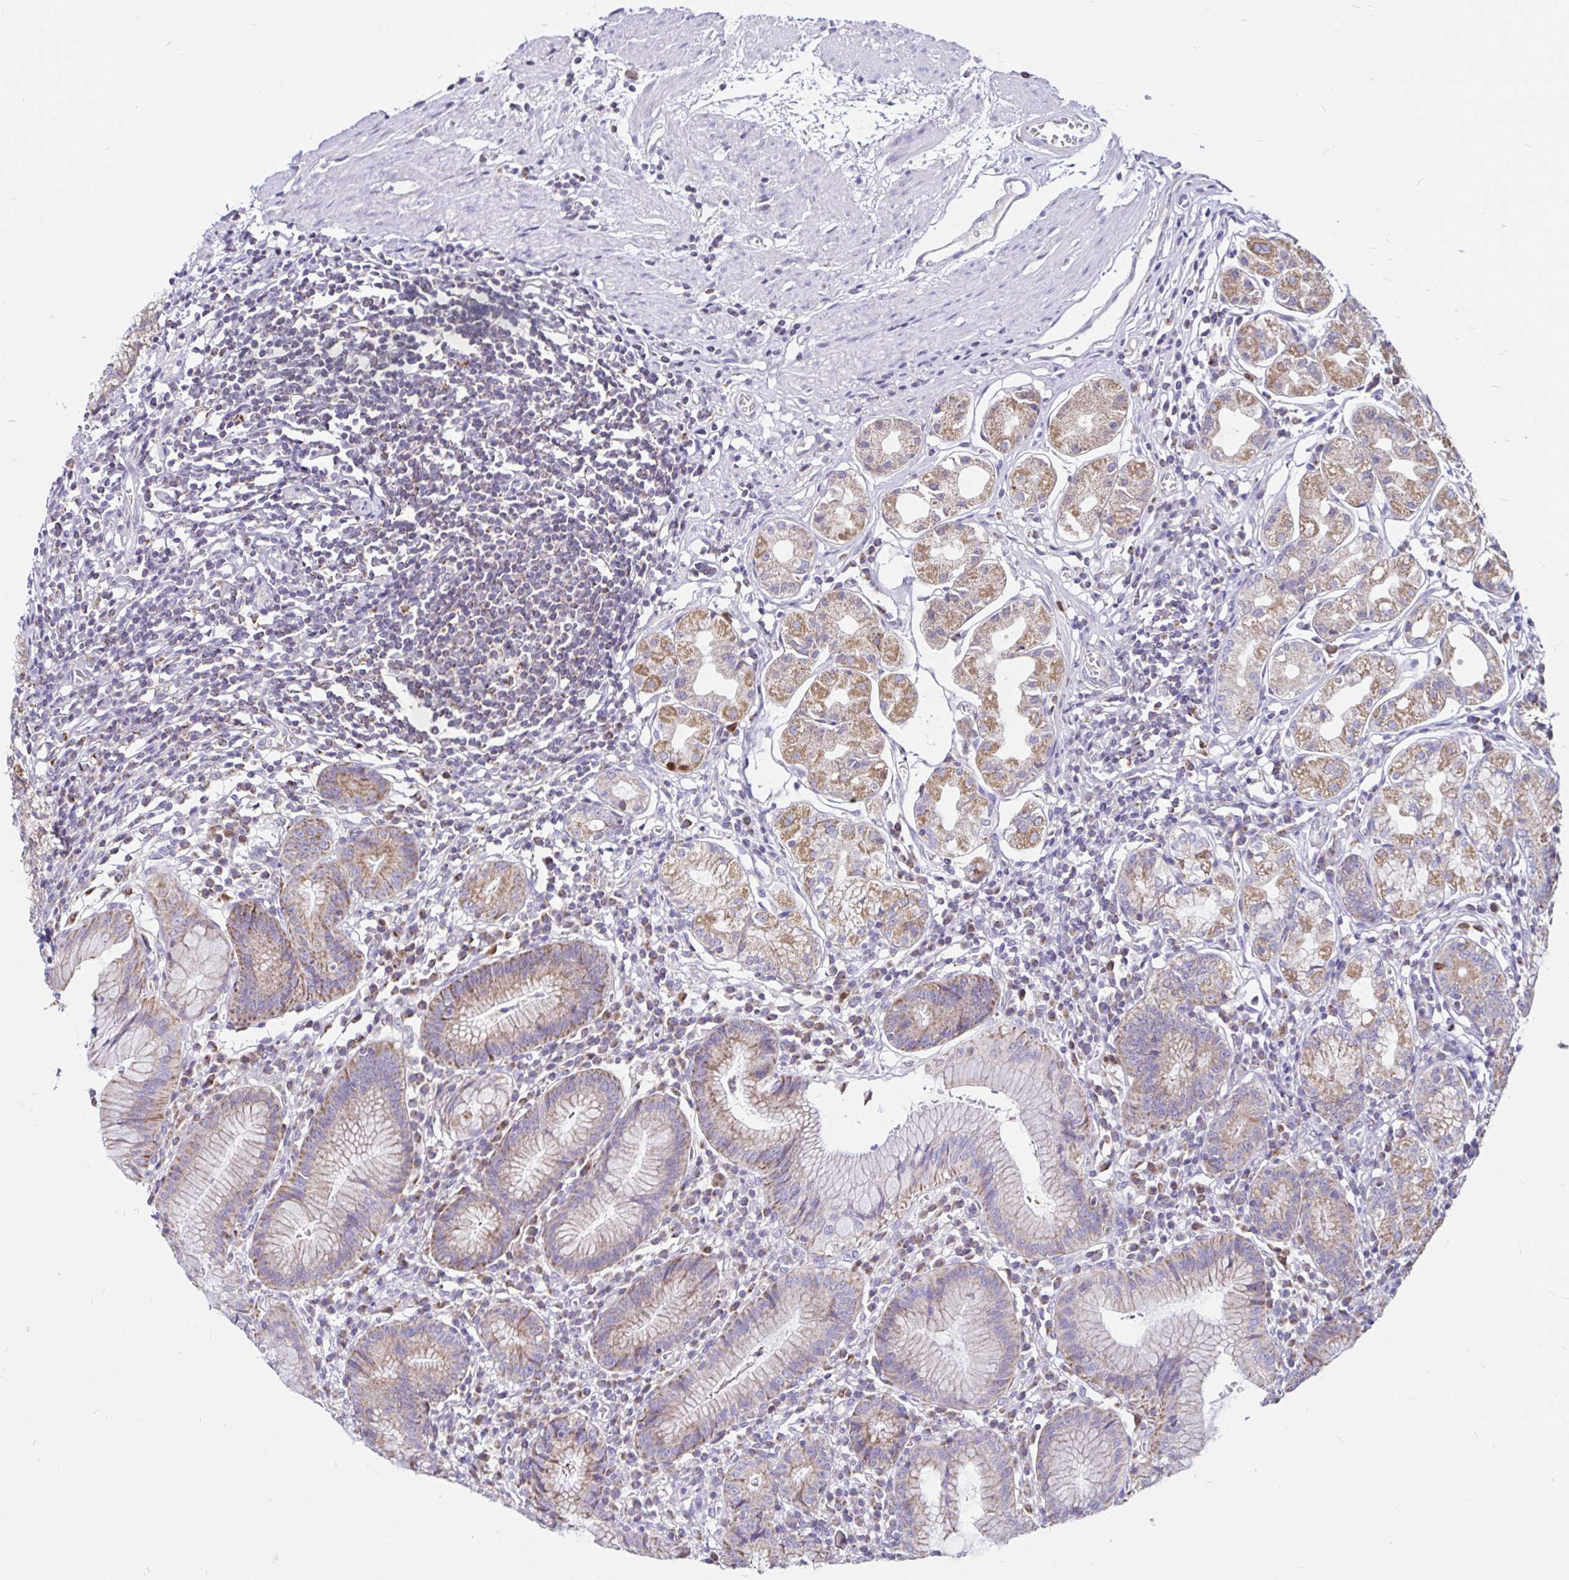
{"staining": {"intensity": "weak", "quantity": "<25%", "location": "cytoplasmic/membranous"}, "tissue": "stomach", "cell_type": "Glandular cells", "image_type": "normal", "snomed": [{"axis": "morphology", "description": "Normal tissue, NOS"}, {"axis": "topography", "description": "Stomach"}], "caption": "Photomicrograph shows no protein expression in glandular cells of normal stomach.", "gene": "PGAM2", "patient": {"sex": "male", "age": 55}}